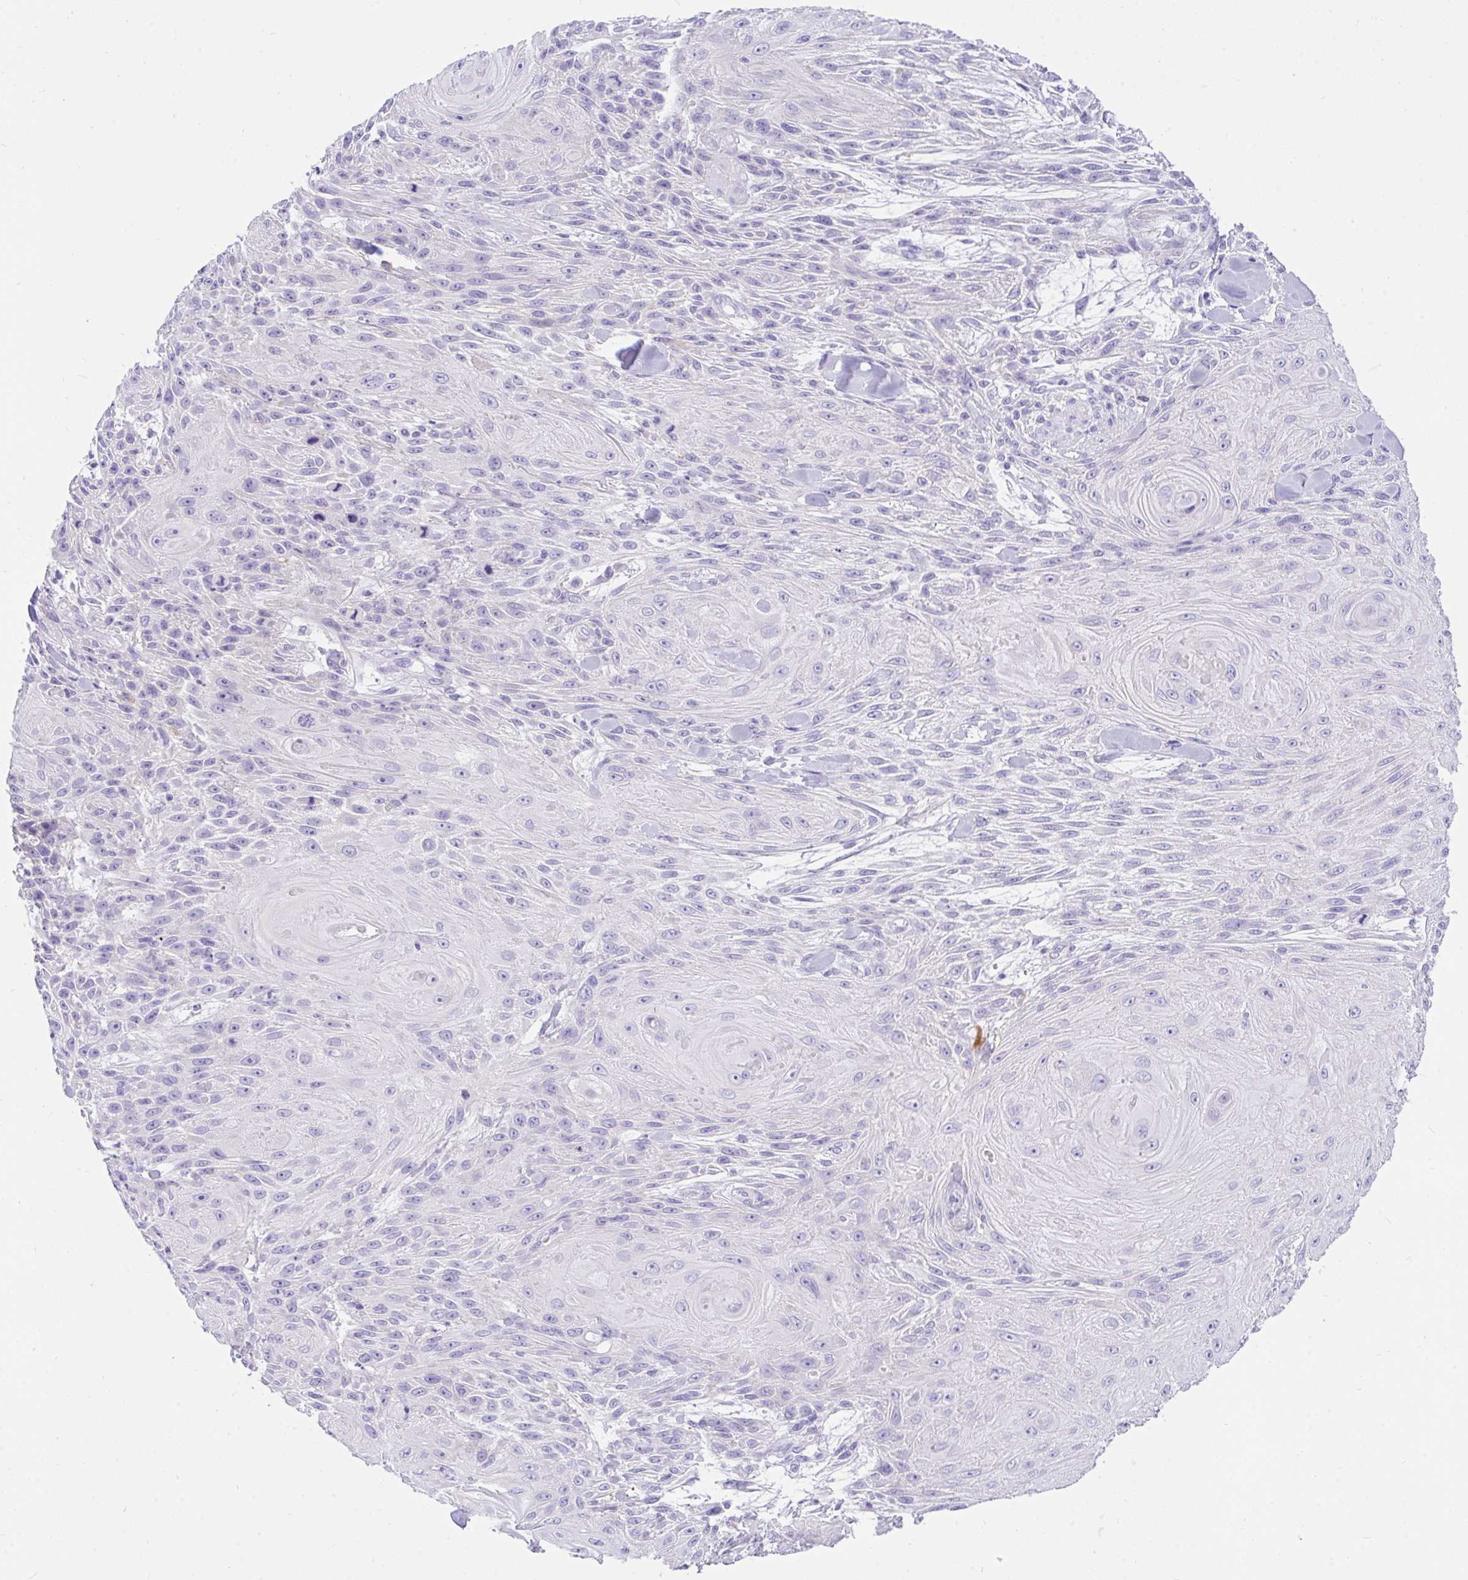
{"staining": {"intensity": "negative", "quantity": "none", "location": "none"}, "tissue": "skin cancer", "cell_type": "Tumor cells", "image_type": "cancer", "snomed": [{"axis": "morphology", "description": "Squamous cell carcinoma, NOS"}, {"axis": "topography", "description": "Skin"}], "caption": "Immunohistochemistry (IHC) of skin cancer shows no expression in tumor cells. (Stains: DAB immunohistochemistry (IHC) with hematoxylin counter stain, Microscopy: brightfield microscopy at high magnification).", "gene": "TLN2", "patient": {"sex": "male", "age": 88}}